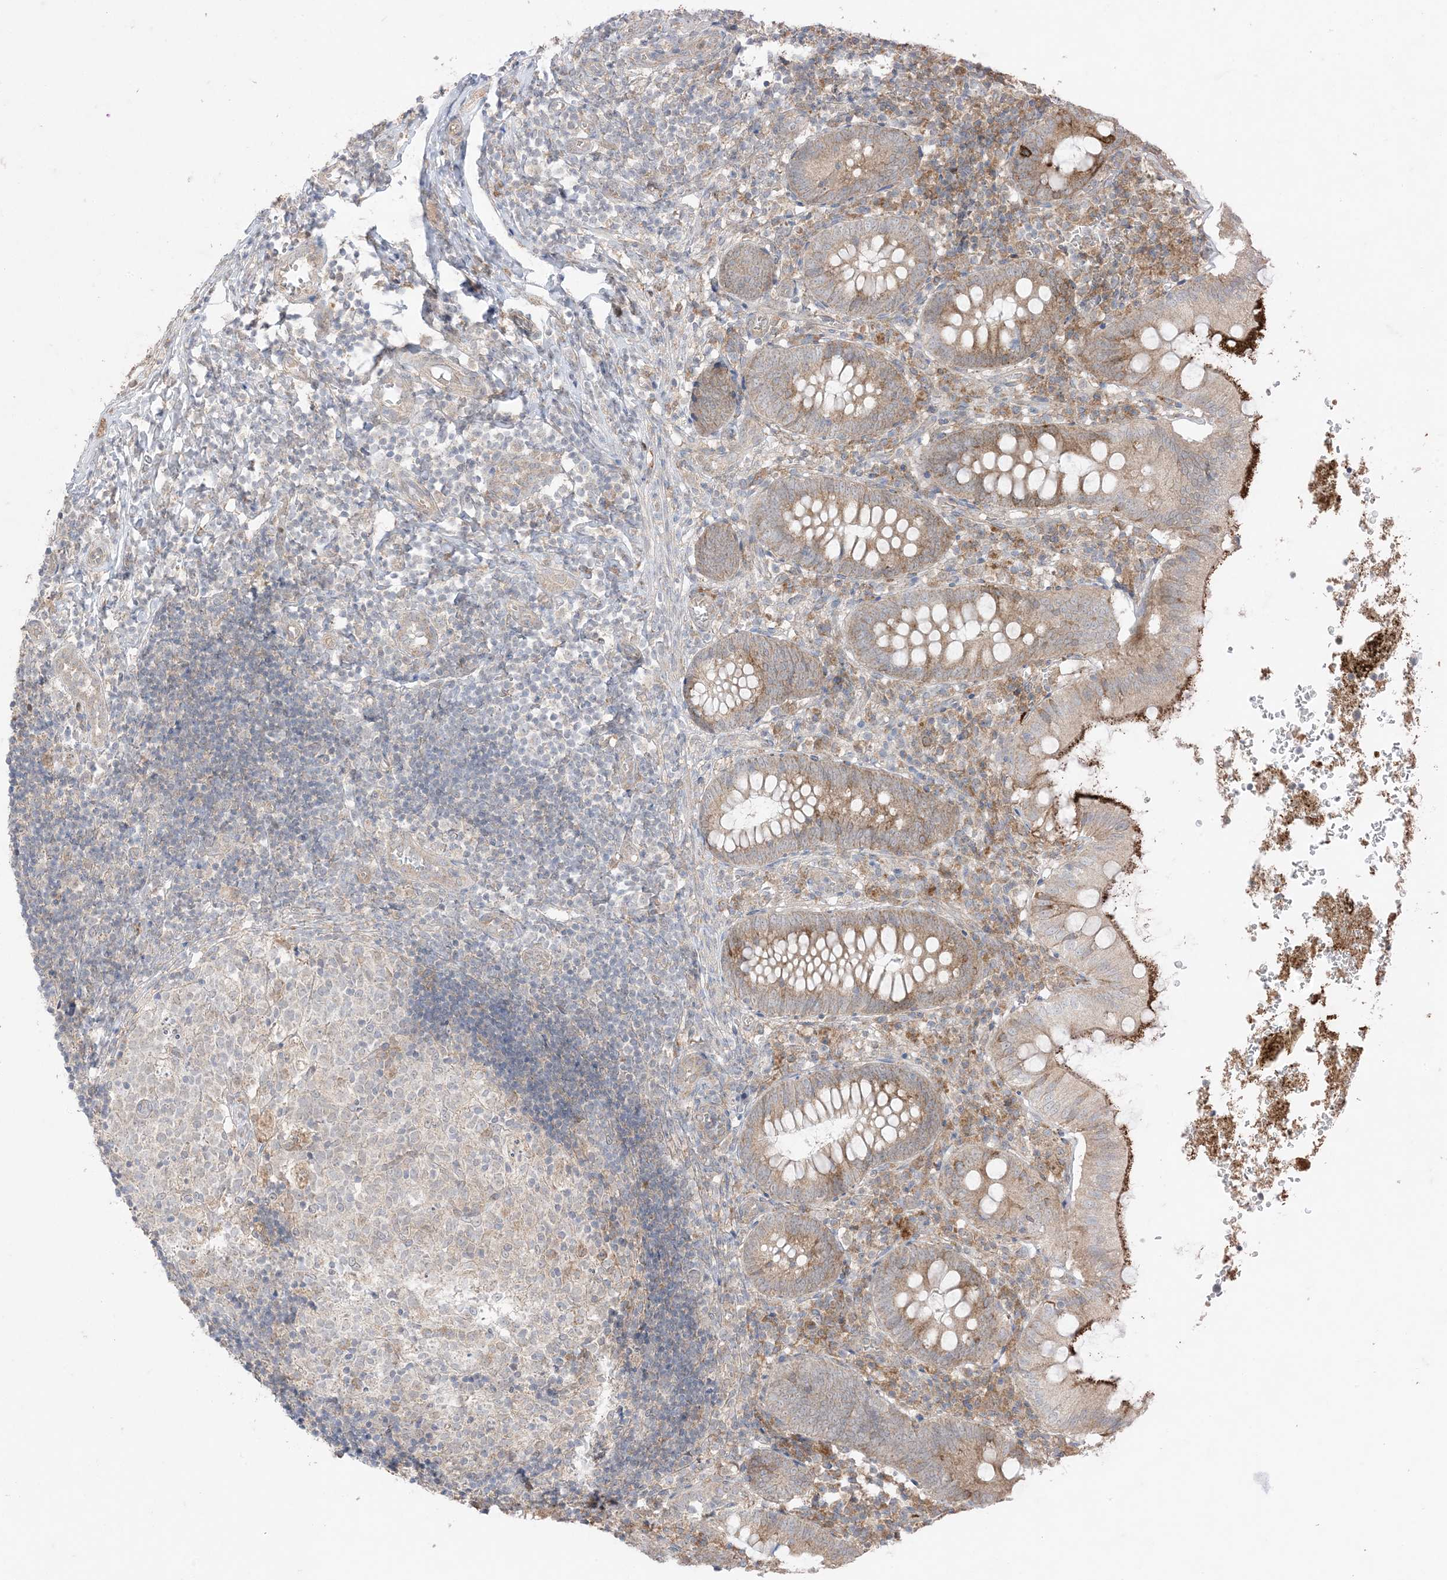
{"staining": {"intensity": "moderate", "quantity": "25%-75%", "location": "cytoplasmic/membranous"}, "tissue": "appendix", "cell_type": "Glandular cells", "image_type": "normal", "snomed": [{"axis": "morphology", "description": "Normal tissue, NOS"}, {"axis": "topography", "description": "Appendix"}], "caption": "IHC (DAB (3,3'-diaminobenzidine)) staining of benign appendix demonstrates moderate cytoplasmic/membranous protein staining in about 25%-75% of glandular cells.", "gene": "ODC1", "patient": {"sex": "male", "age": 8}}